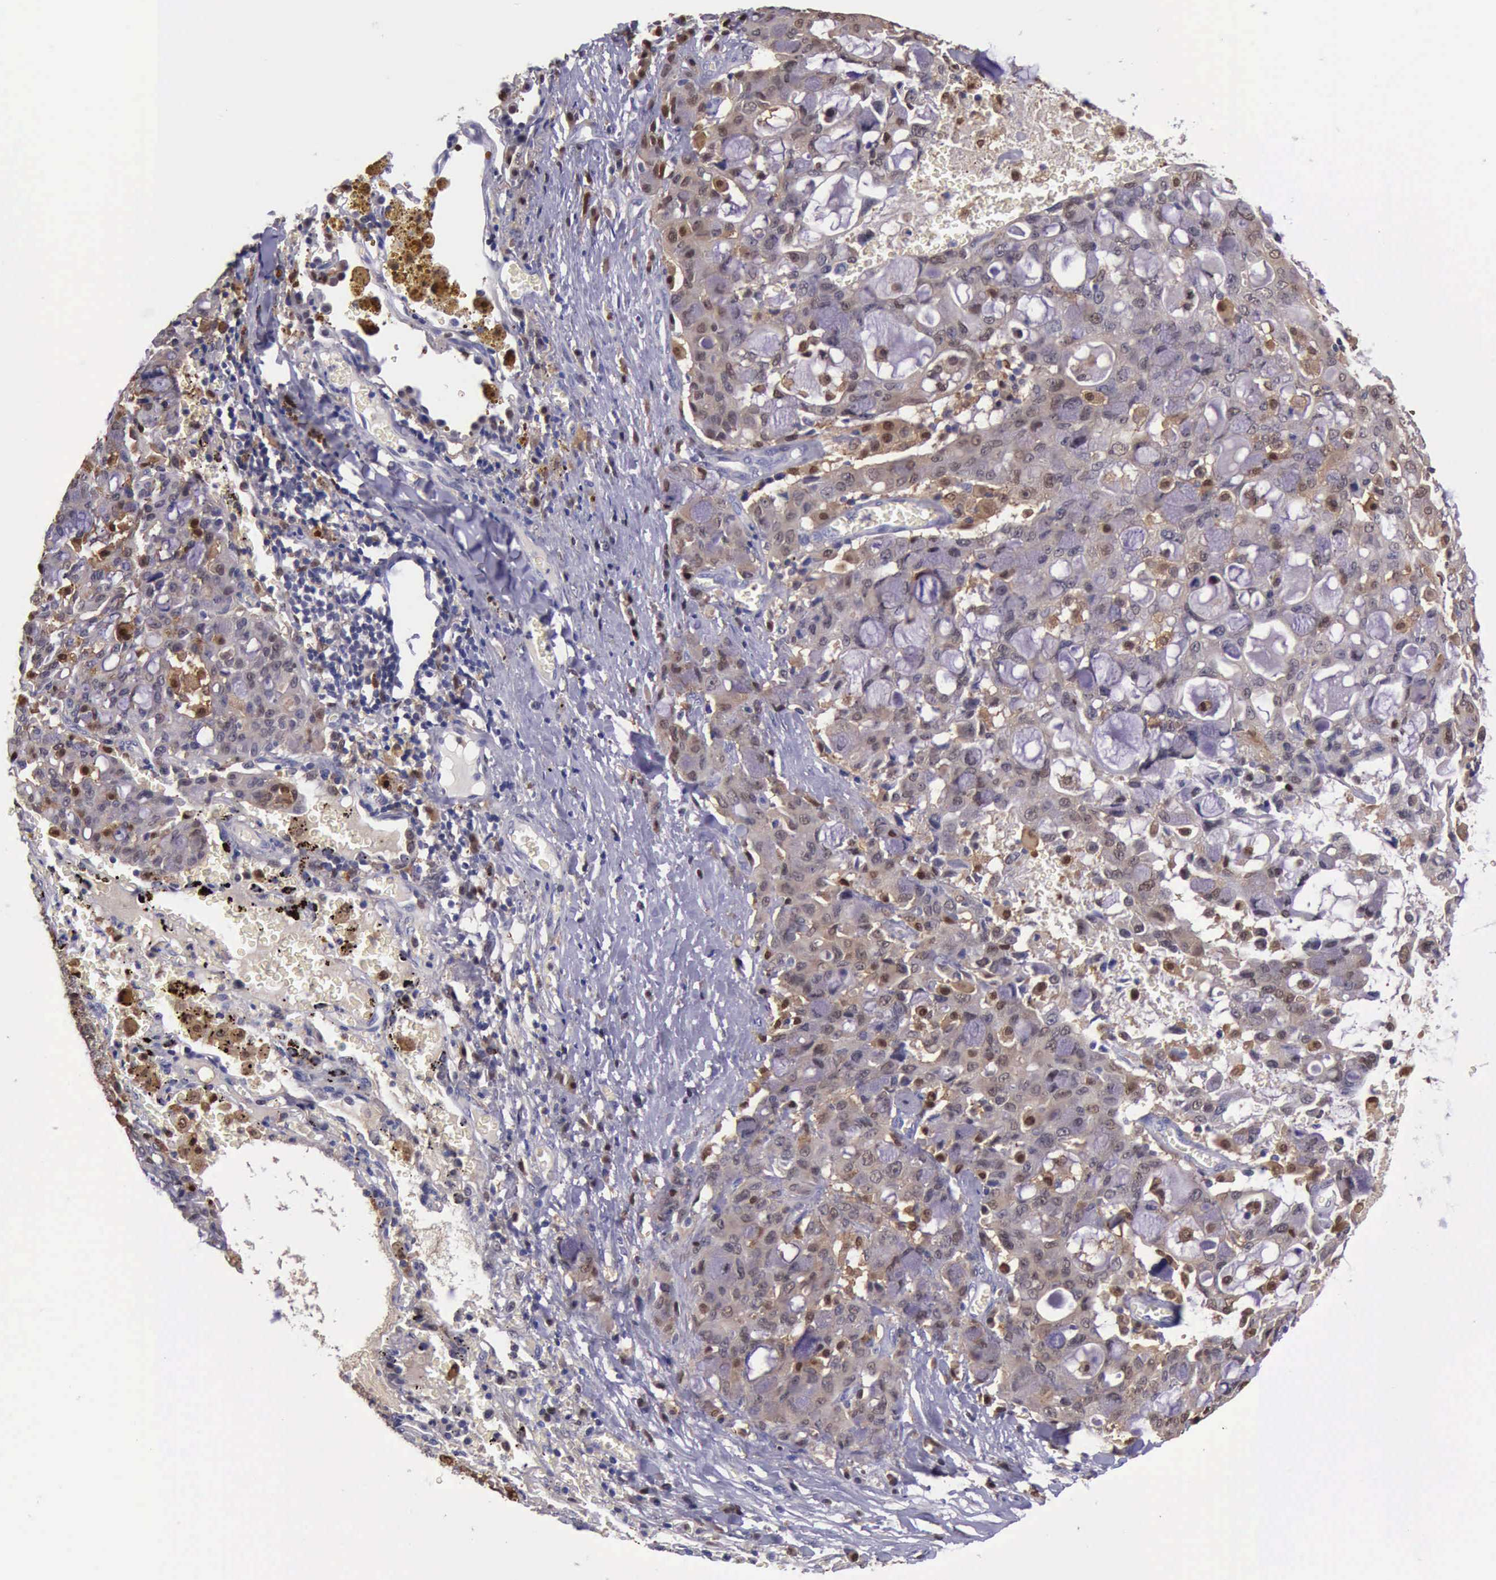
{"staining": {"intensity": "moderate", "quantity": "<25%", "location": "cytoplasmic/membranous,nuclear"}, "tissue": "lung cancer", "cell_type": "Tumor cells", "image_type": "cancer", "snomed": [{"axis": "morphology", "description": "Adenocarcinoma, NOS"}, {"axis": "topography", "description": "Lung"}], "caption": "Protein staining of lung cancer (adenocarcinoma) tissue exhibits moderate cytoplasmic/membranous and nuclear expression in about <25% of tumor cells.", "gene": "TYMP", "patient": {"sex": "female", "age": 44}}